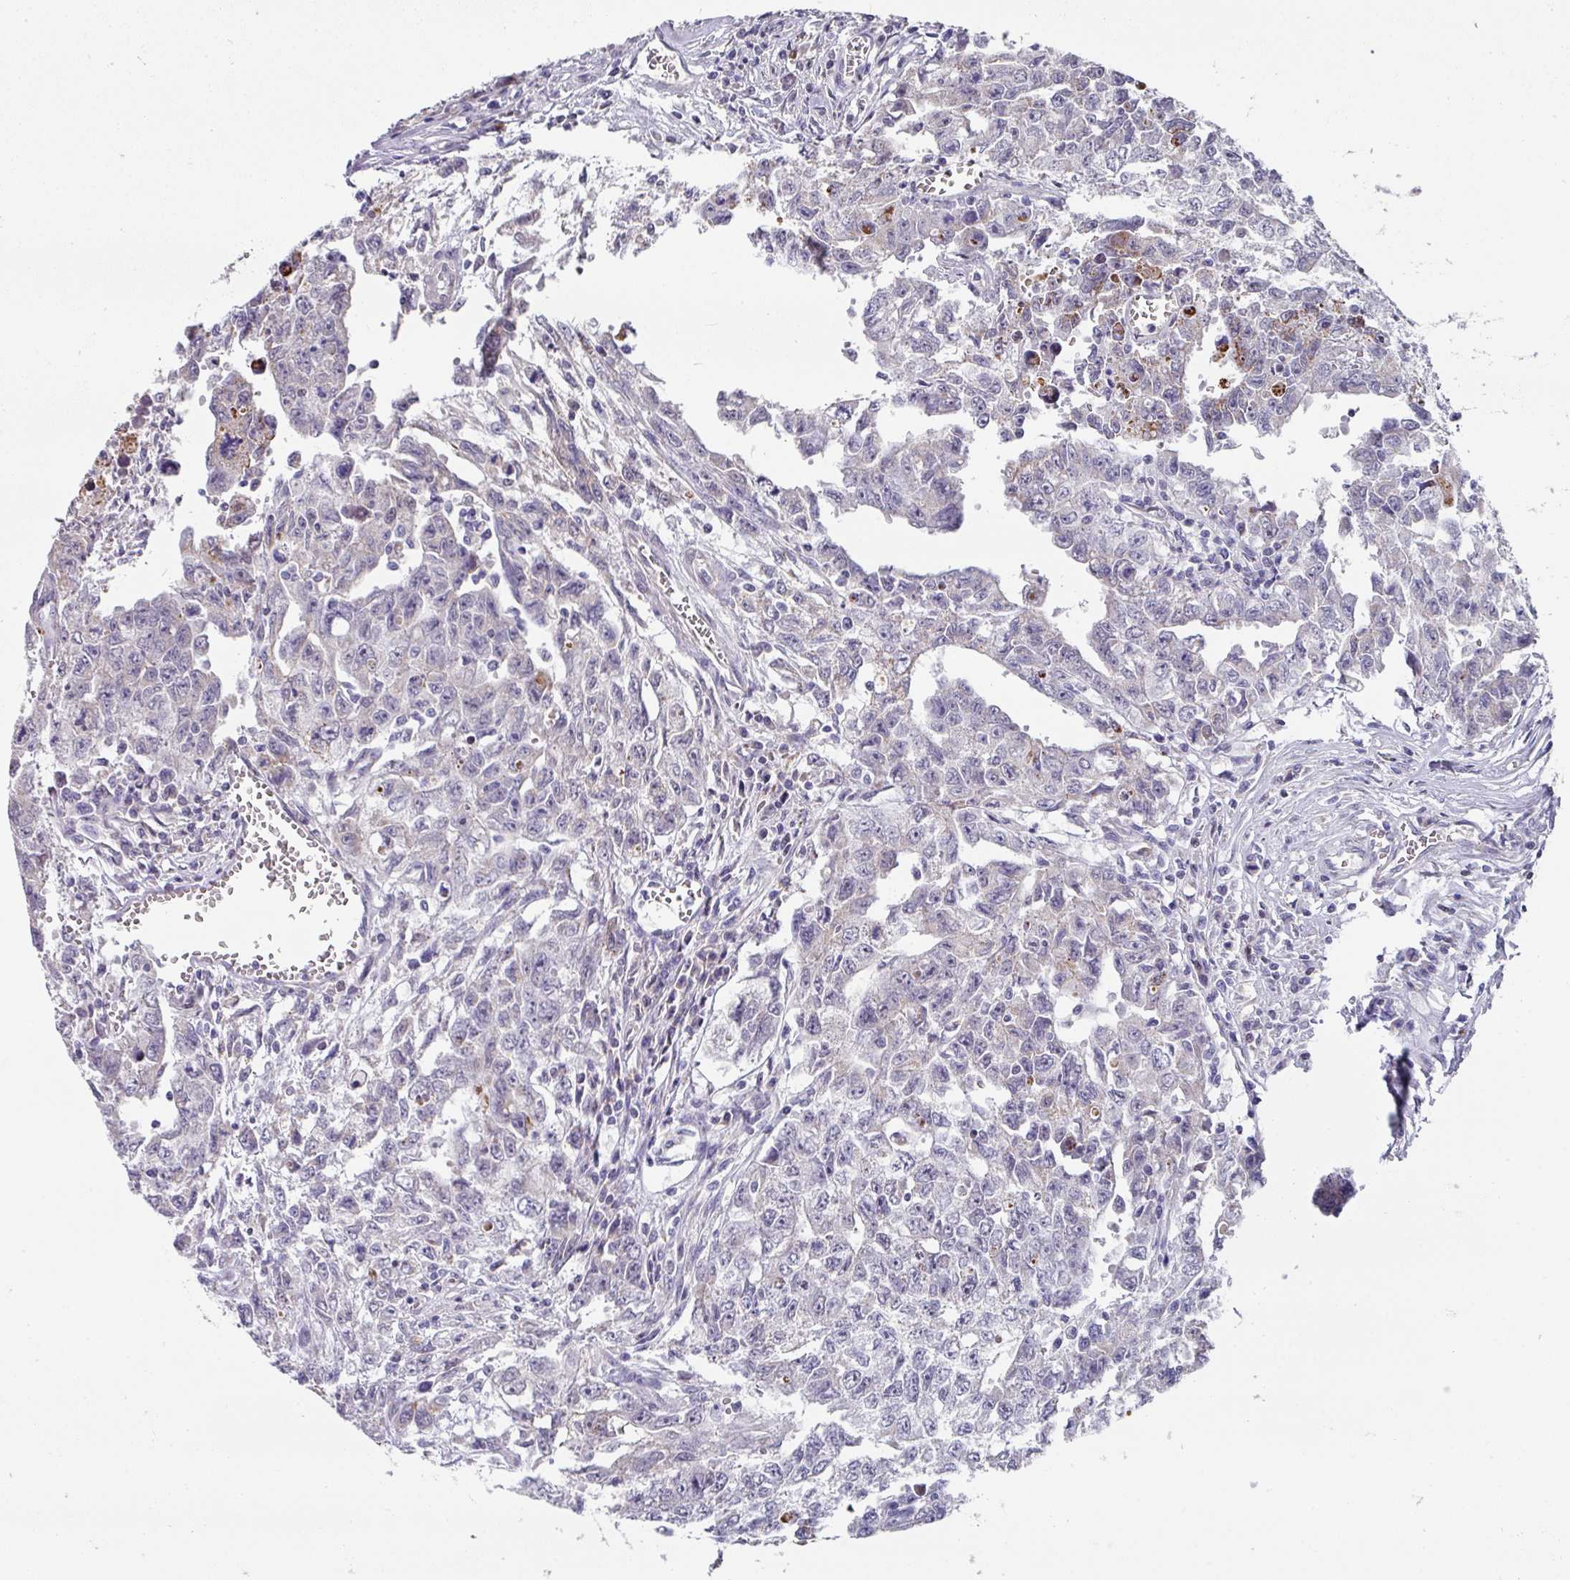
{"staining": {"intensity": "negative", "quantity": "none", "location": "none"}, "tissue": "testis cancer", "cell_type": "Tumor cells", "image_type": "cancer", "snomed": [{"axis": "morphology", "description": "Carcinoma, Embryonal, NOS"}, {"axis": "topography", "description": "Testis"}], "caption": "Immunohistochemical staining of testis cancer (embryonal carcinoma) reveals no significant staining in tumor cells. (Immunohistochemistry (ihc), brightfield microscopy, high magnification).", "gene": "CBX7", "patient": {"sex": "male", "age": 24}}